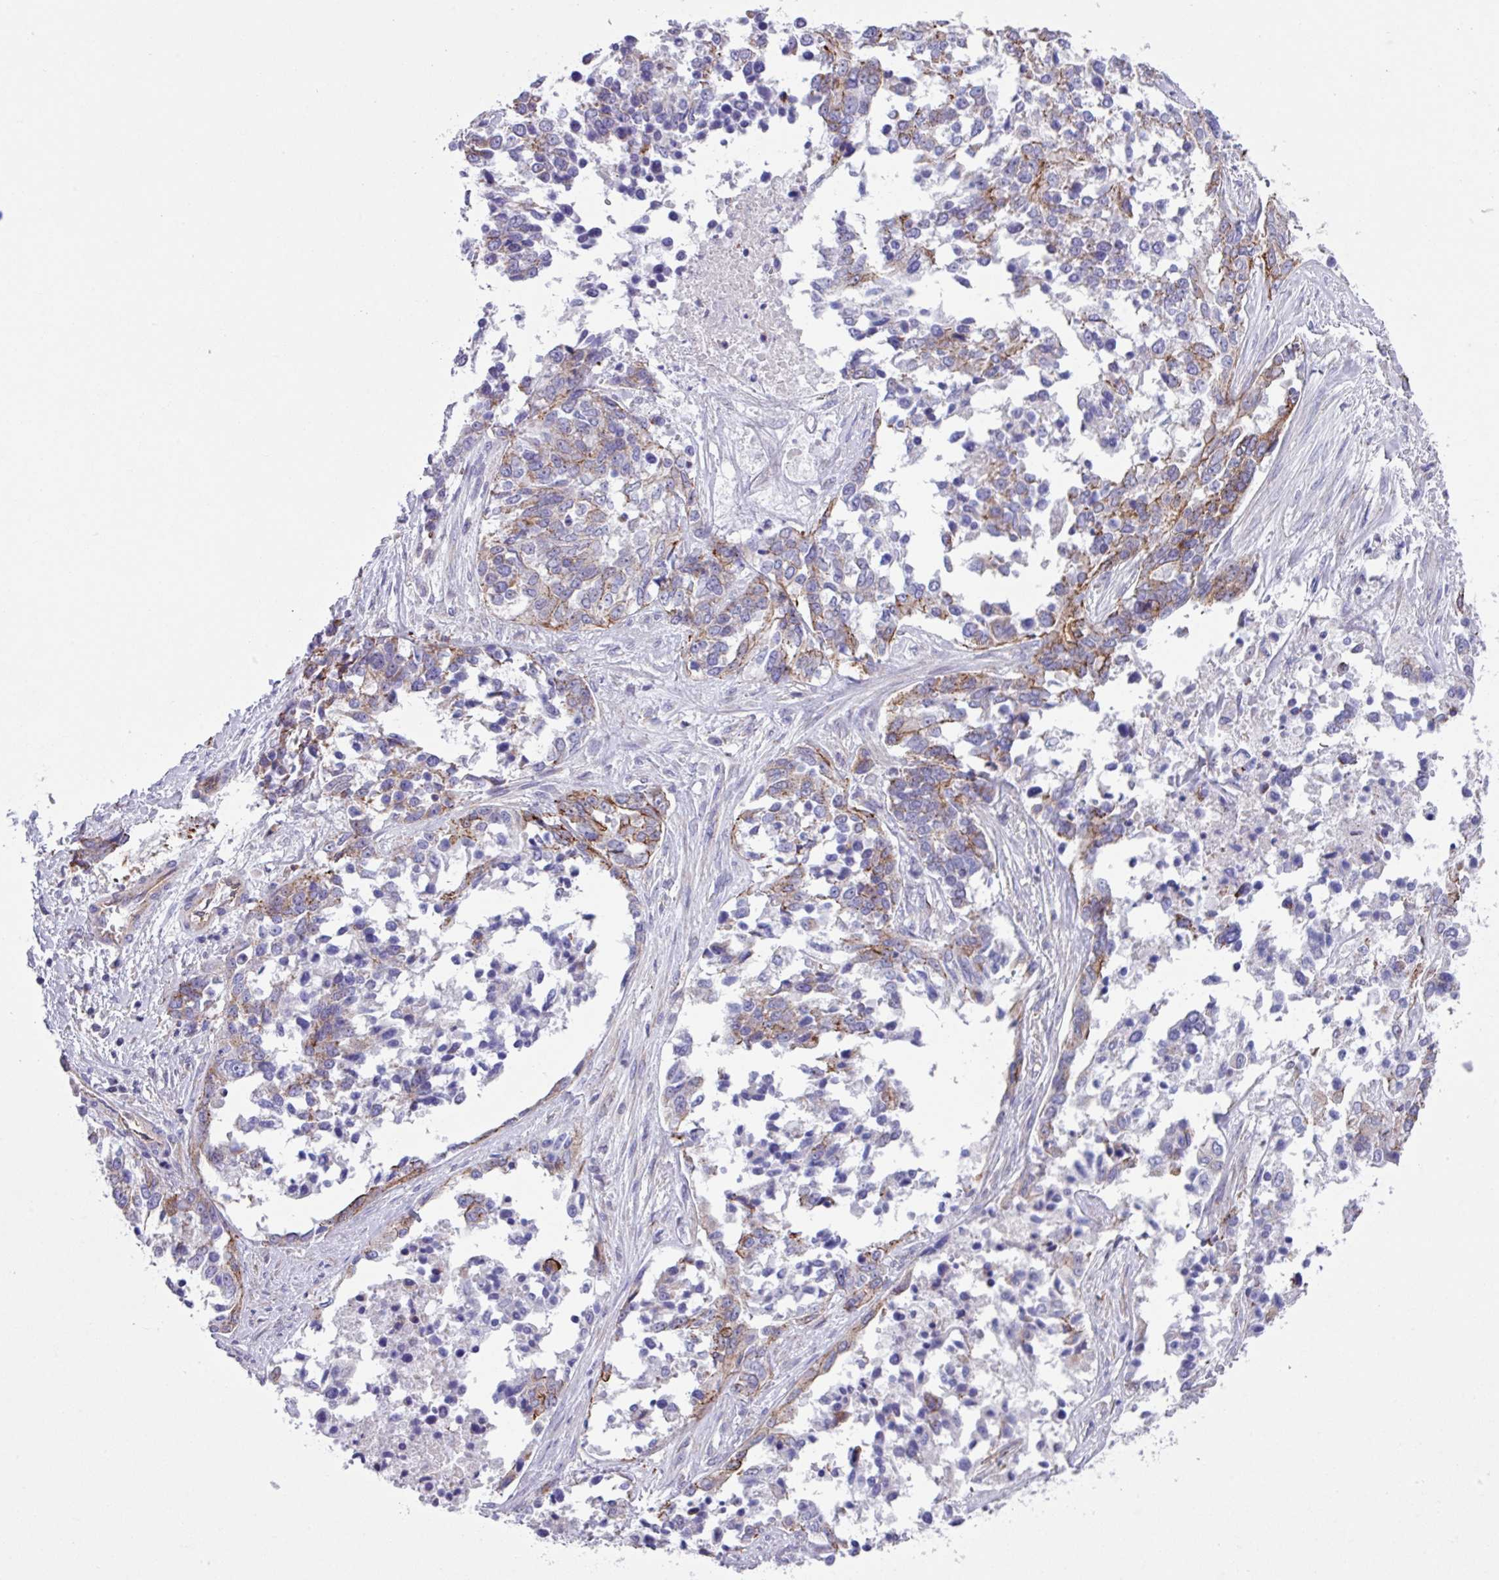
{"staining": {"intensity": "moderate", "quantity": "25%-75%", "location": "cytoplasmic/membranous"}, "tissue": "ovarian cancer", "cell_type": "Tumor cells", "image_type": "cancer", "snomed": [{"axis": "morphology", "description": "Cystadenocarcinoma, serous, NOS"}, {"axis": "topography", "description": "Ovary"}], "caption": "Brown immunohistochemical staining in human ovarian cancer shows moderate cytoplasmic/membranous staining in approximately 25%-75% of tumor cells.", "gene": "OTULIN", "patient": {"sex": "female", "age": 44}}